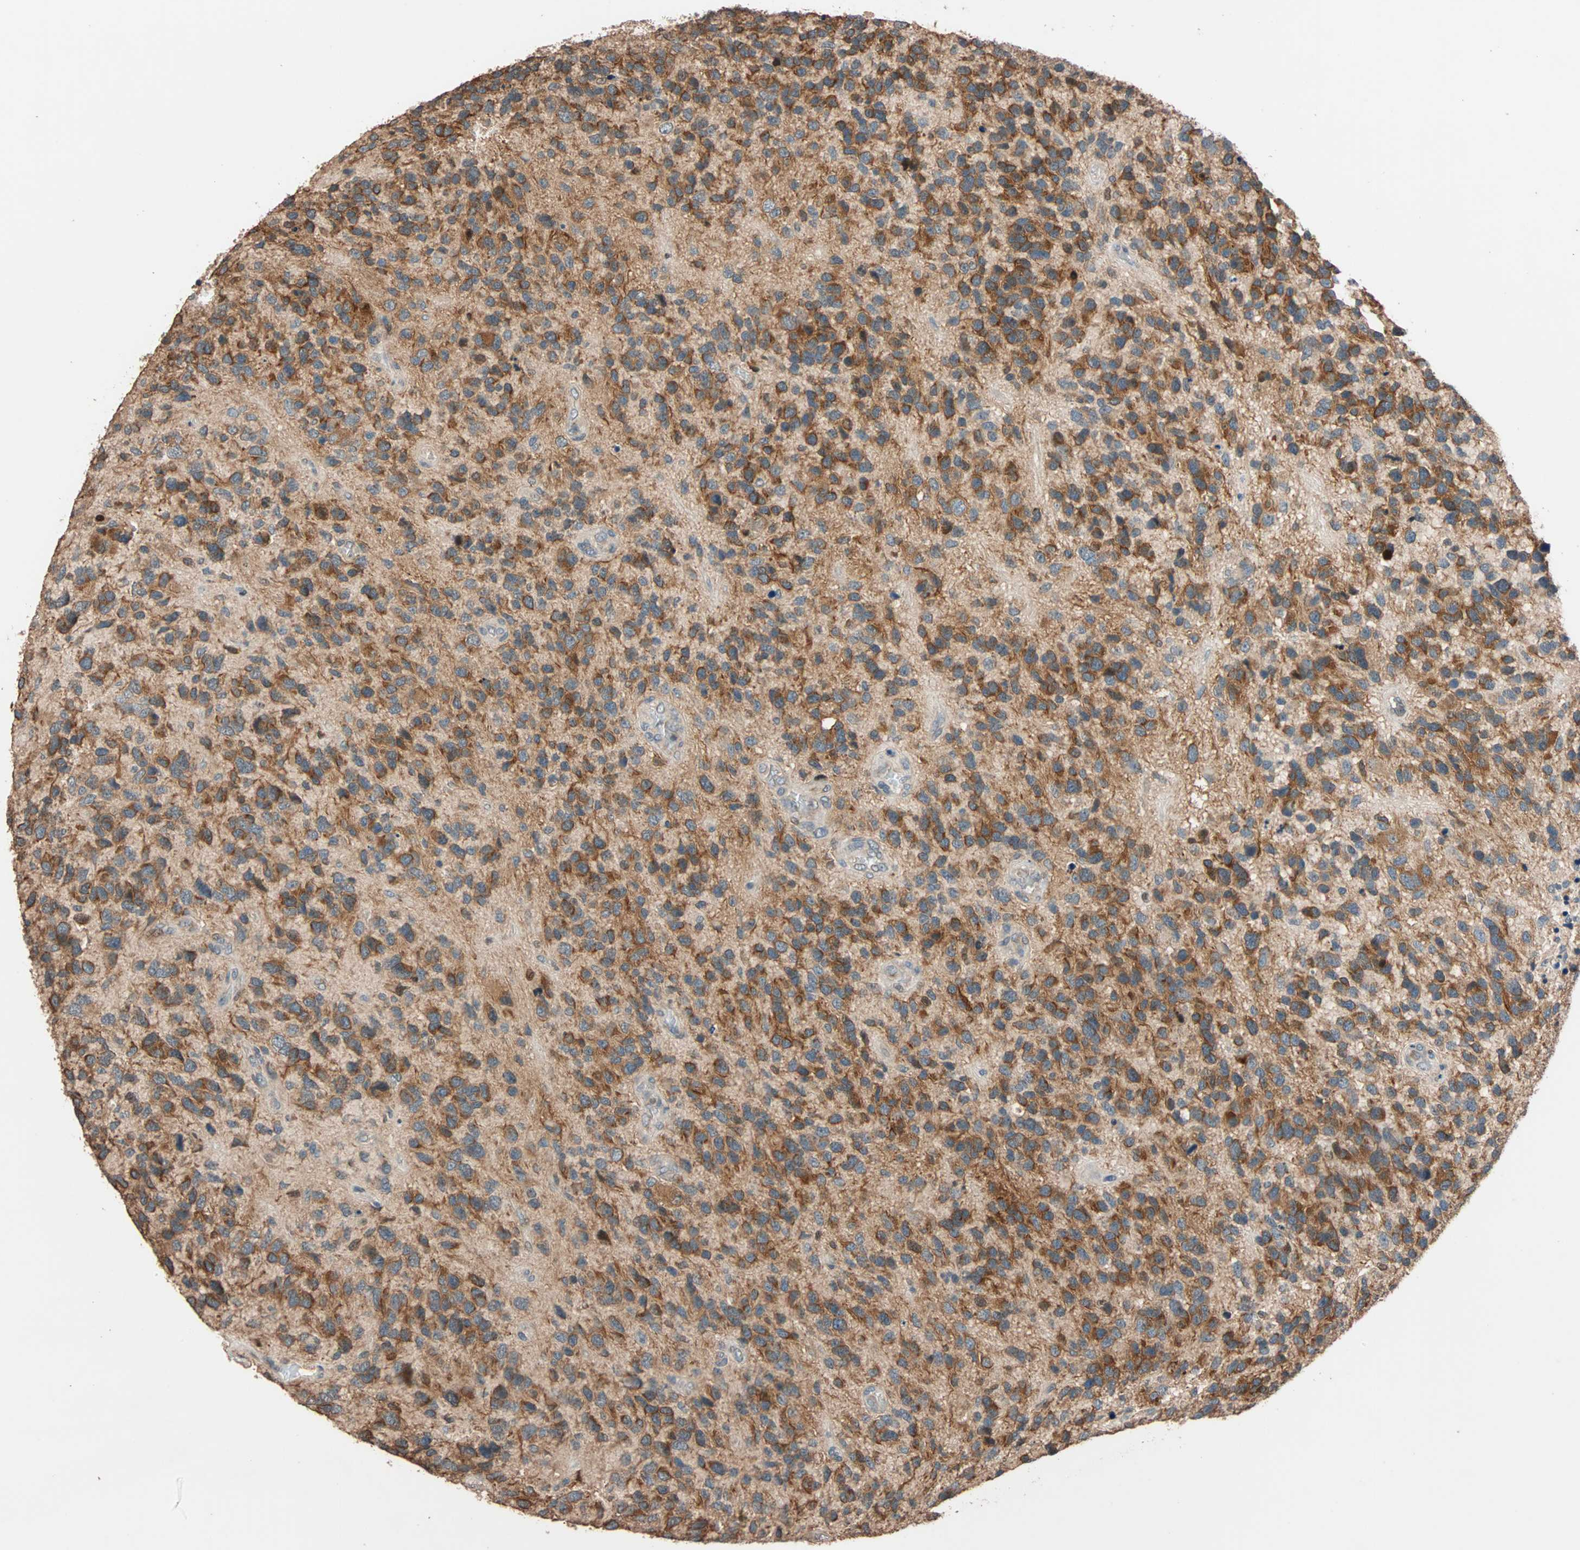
{"staining": {"intensity": "strong", "quantity": ">75%", "location": "cytoplasmic/membranous"}, "tissue": "glioma", "cell_type": "Tumor cells", "image_type": "cancer", "snomed": [{"axis": "morphology", "description": "Glioma, malignant, High grade"}, {"axis": "topography", "description": "Brain"}], "caption": "Protein staining of glioma tissue displays strong cytoplasmic/membranous staining in approximately >75% of tumor cells.", "gene": "HECW1", "patient": {"sex": "female", "age": 58}}